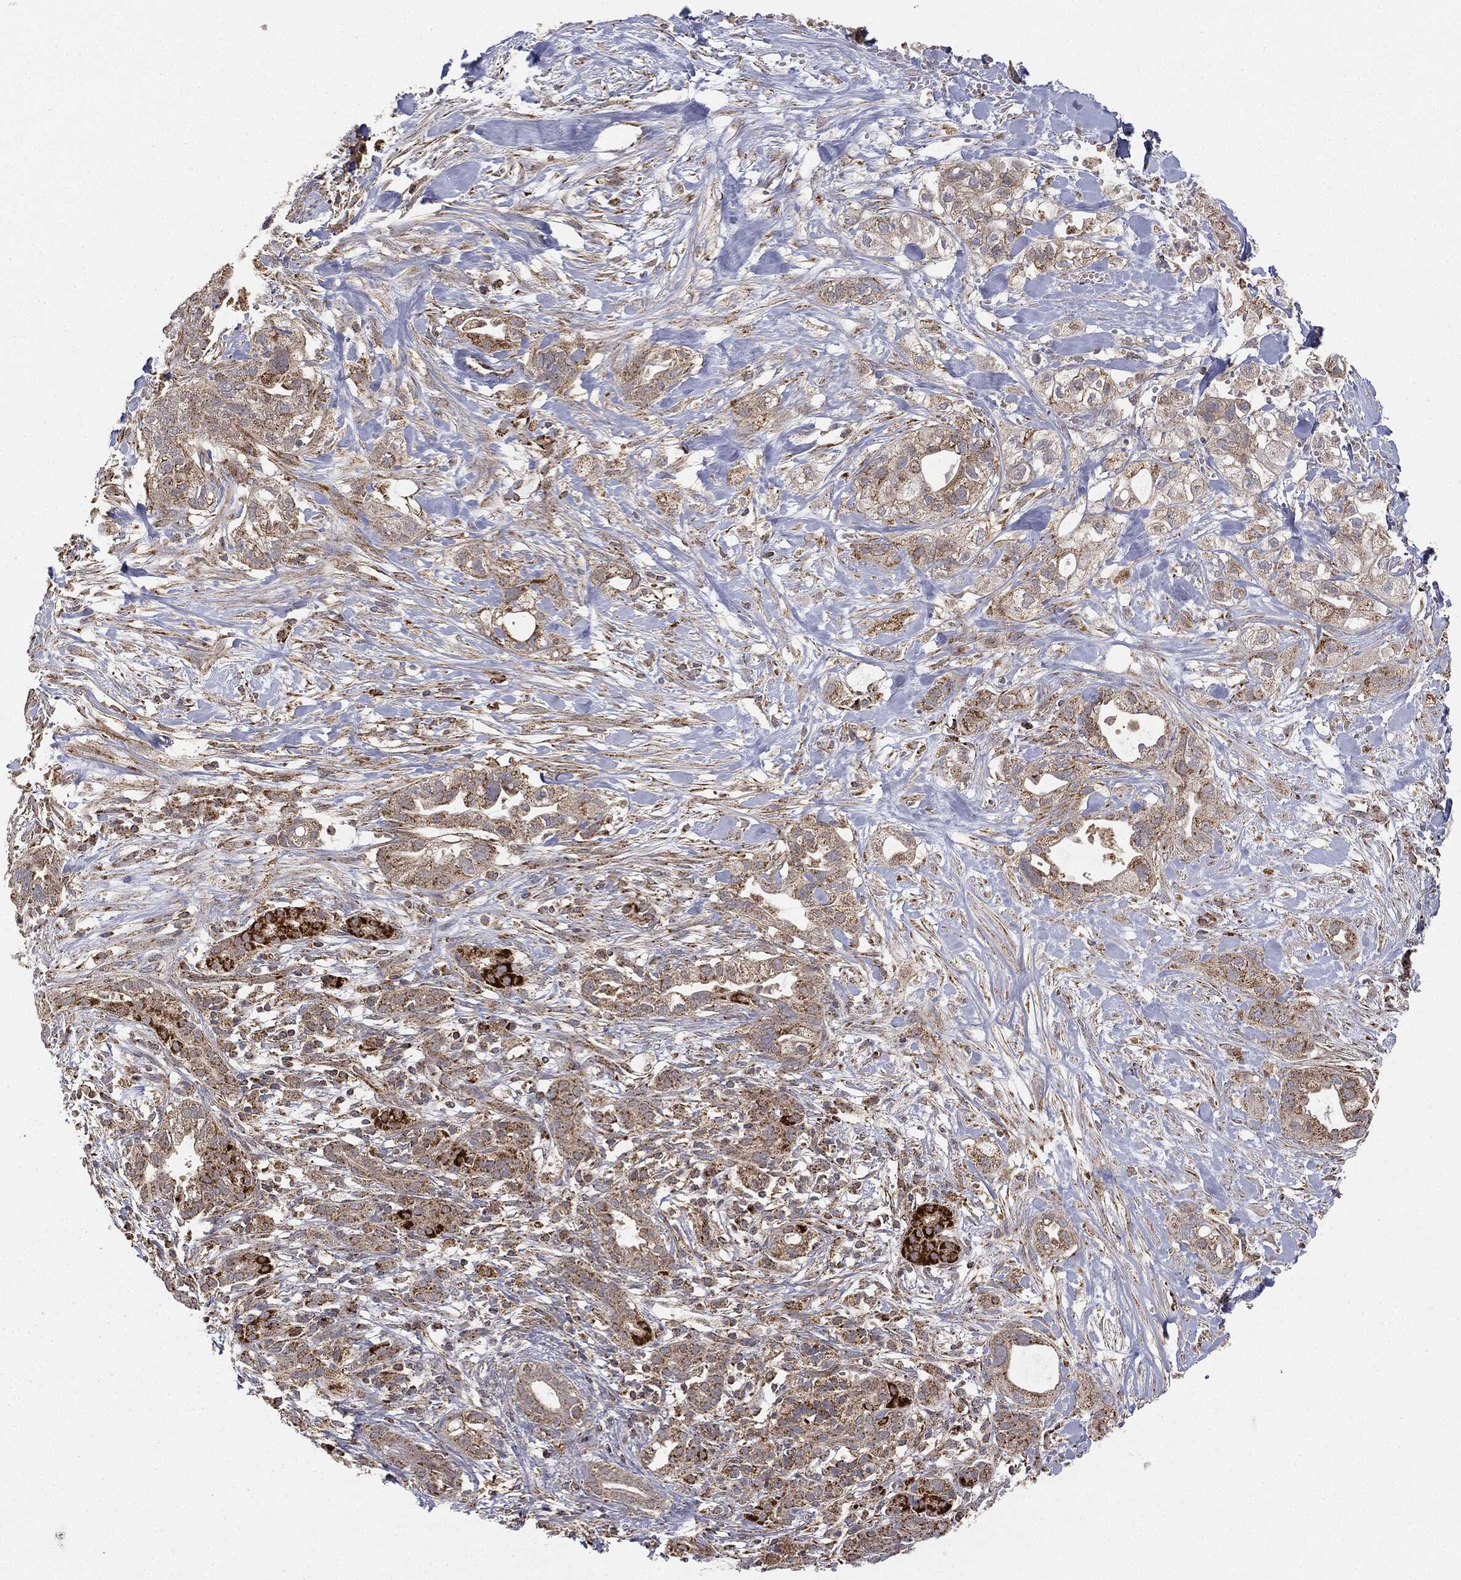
{"staining": {"intensity": "moderate", "quantity": ">75%", "location": "cytoplasmic/membranous"}, "tissue": "pancreatic cancer", "cell_type": "Tumor cells", "image_type": "cancer", "snomed": [{"axis": "morphology", "description": "Adenocarcinoma, NOS"}, {"axis": "topography", "description": "Pancreas"}], "caption": "The photomicrograph shows staining of pancreatic cancer, revealing moderate cytoplasmic/membranous protein positivity (brown color) within tumor cells.", "gene": "MTOR", "patient": {"sex": "male", "age": 44}}